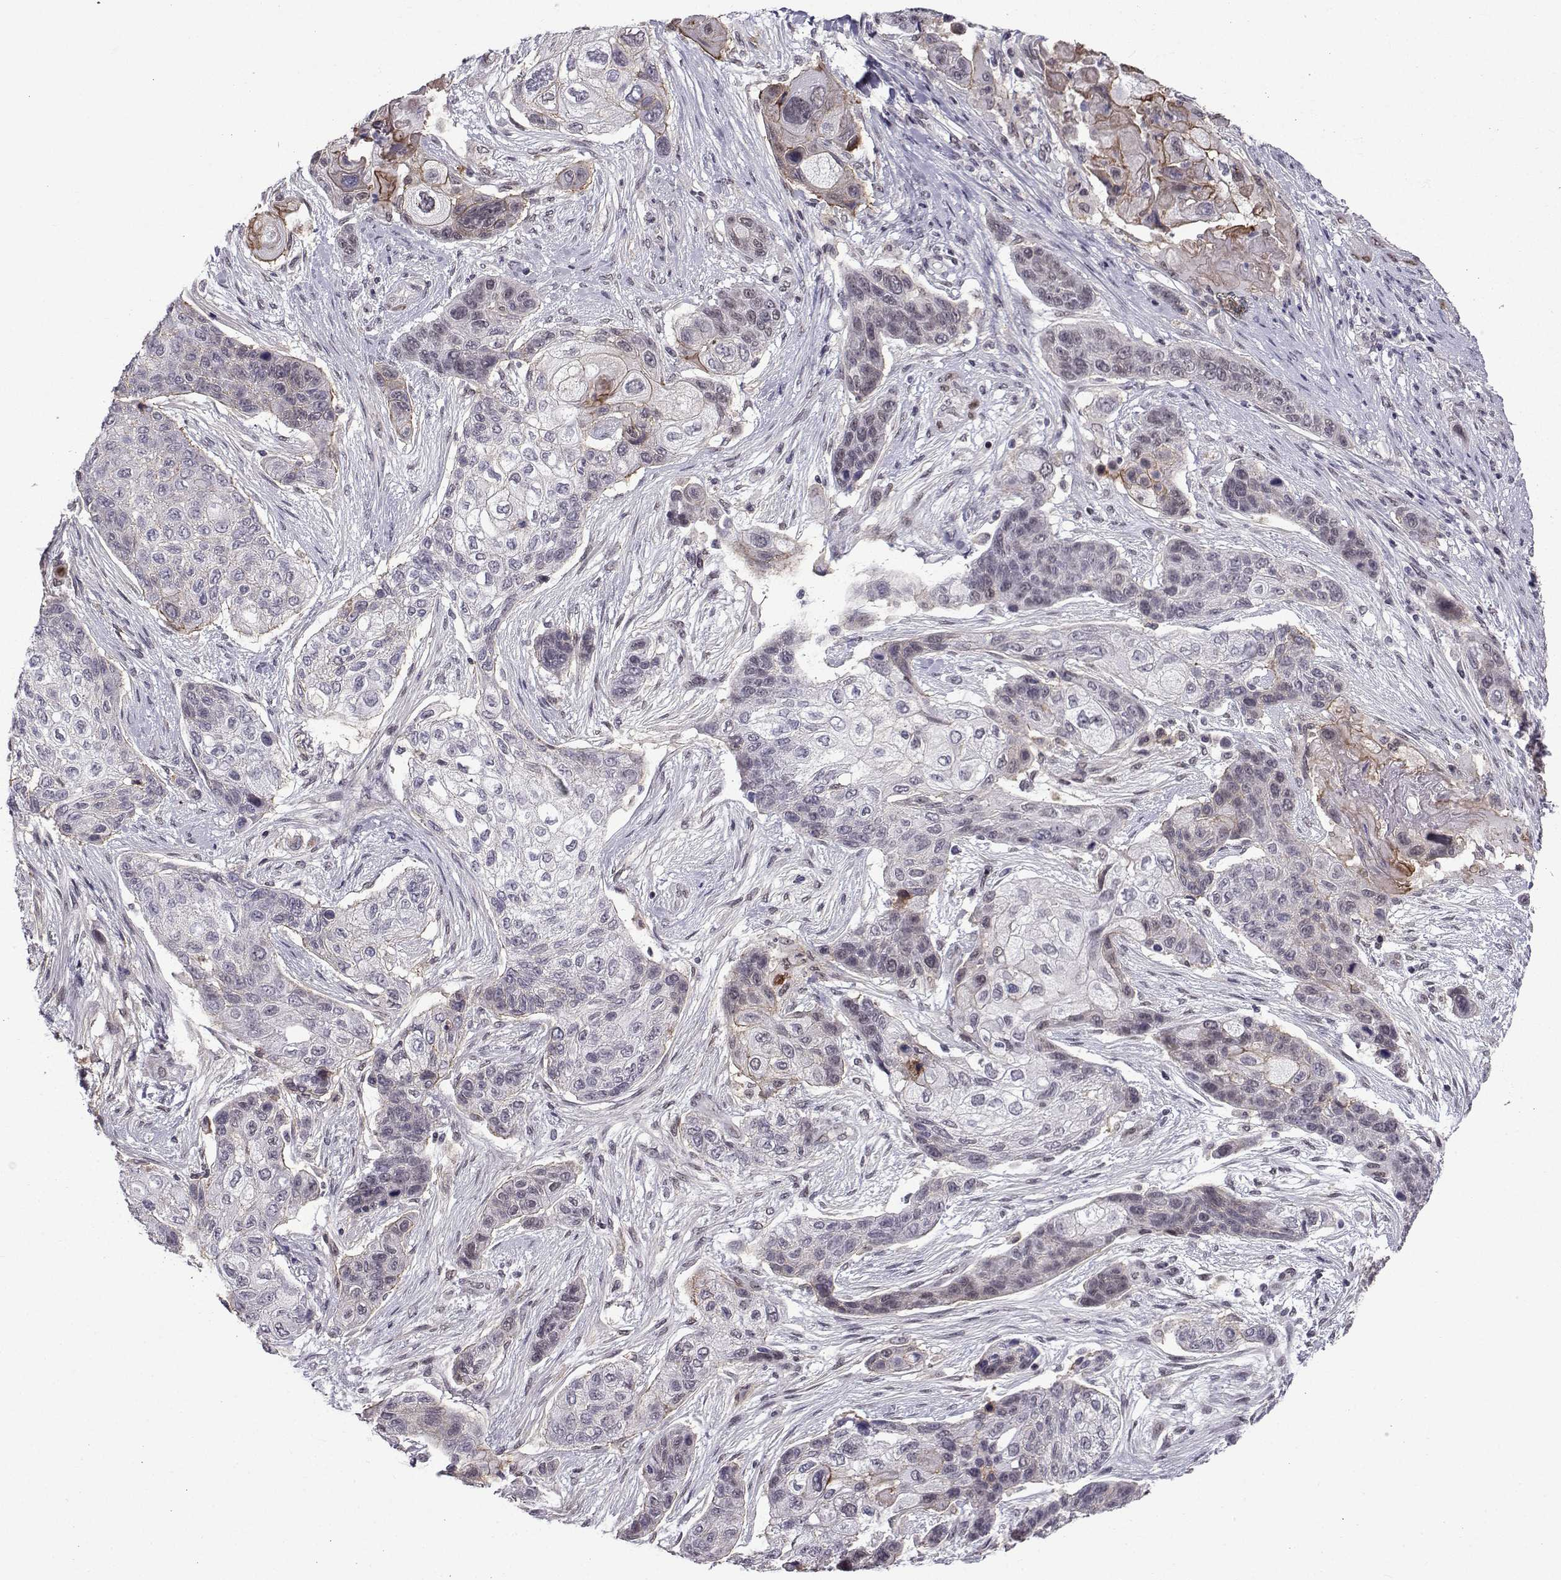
{"staining": {"intensity": "moderate", "quantity": "<25%", "location": "cytoplasmic/membranous"}, "tissue": "lung cancer", "cell_type": "Tumor cells", "image_type": "cancer", "snomed": [{"axis": "morphology", "description": "Squamous cell carcinoma, NOS"}, {"axis": "topography", "description": "Lung"}], "caption": "Lung cancer (squamous cell carcinoma) was stained to show a protein in brown. There is low levels of moderate cytoplasmic/membranous staining in about <25% of tumor cells.", "gene": "RBM24", "patient": {"sex": "male", "age": 69}}